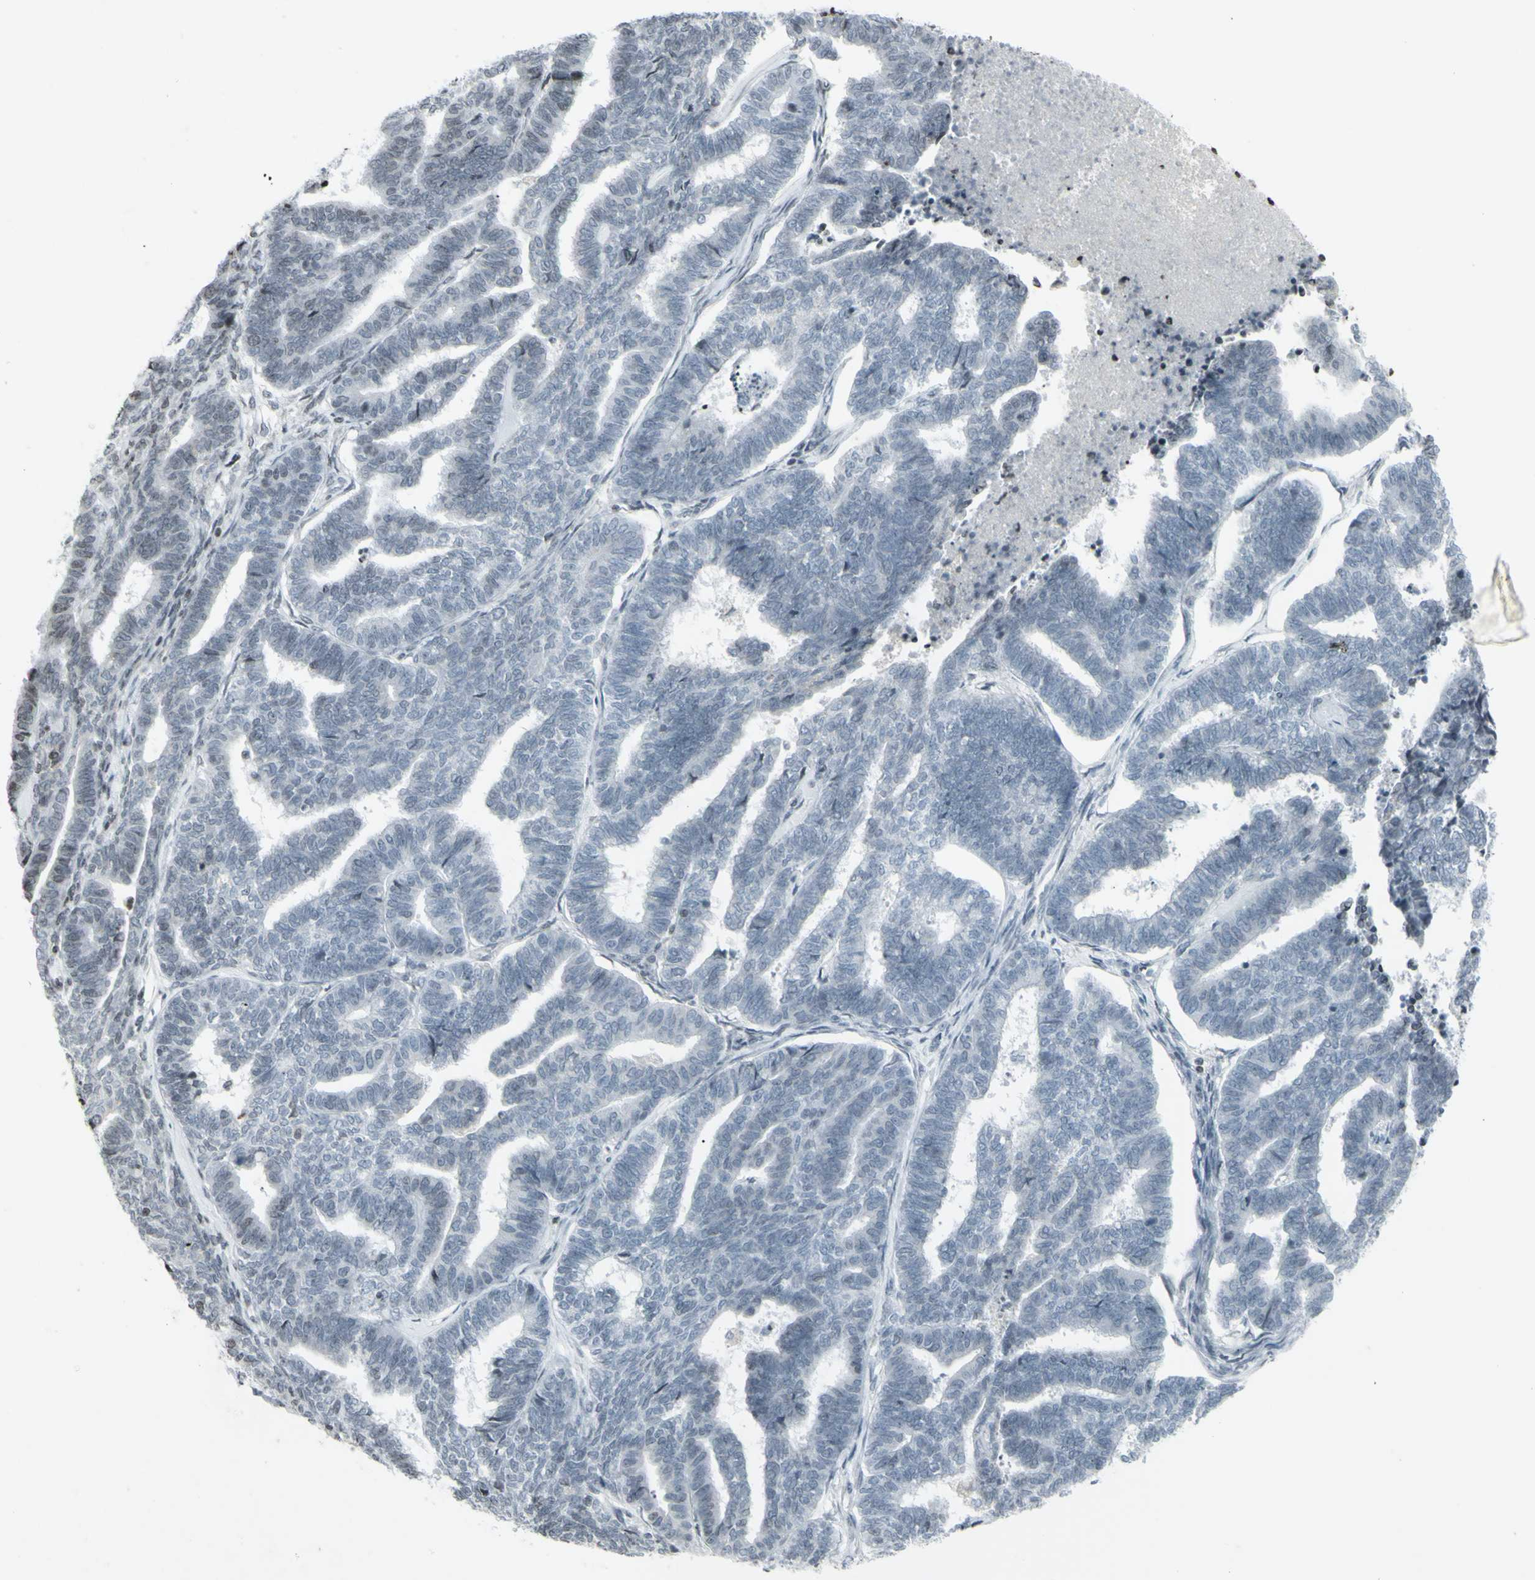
{"staining": {"intensity": "negative", "quantity": "none", "location": "none"}, "tissue": "endometrial cancer", "cell_type": "Tumor cells", "image_type": "cancer", "snomed": [{"axis": "morphology", "description": "Adenocarcinoma, NOS"}, {"axis": "topography", "description": "Endometrium"}], "caption": "An image of human endometrial adenocarcinoma is negative for staining in tumor cells.", "gene": "CD79B", "patient": {"sex": "female", "age": 70}}